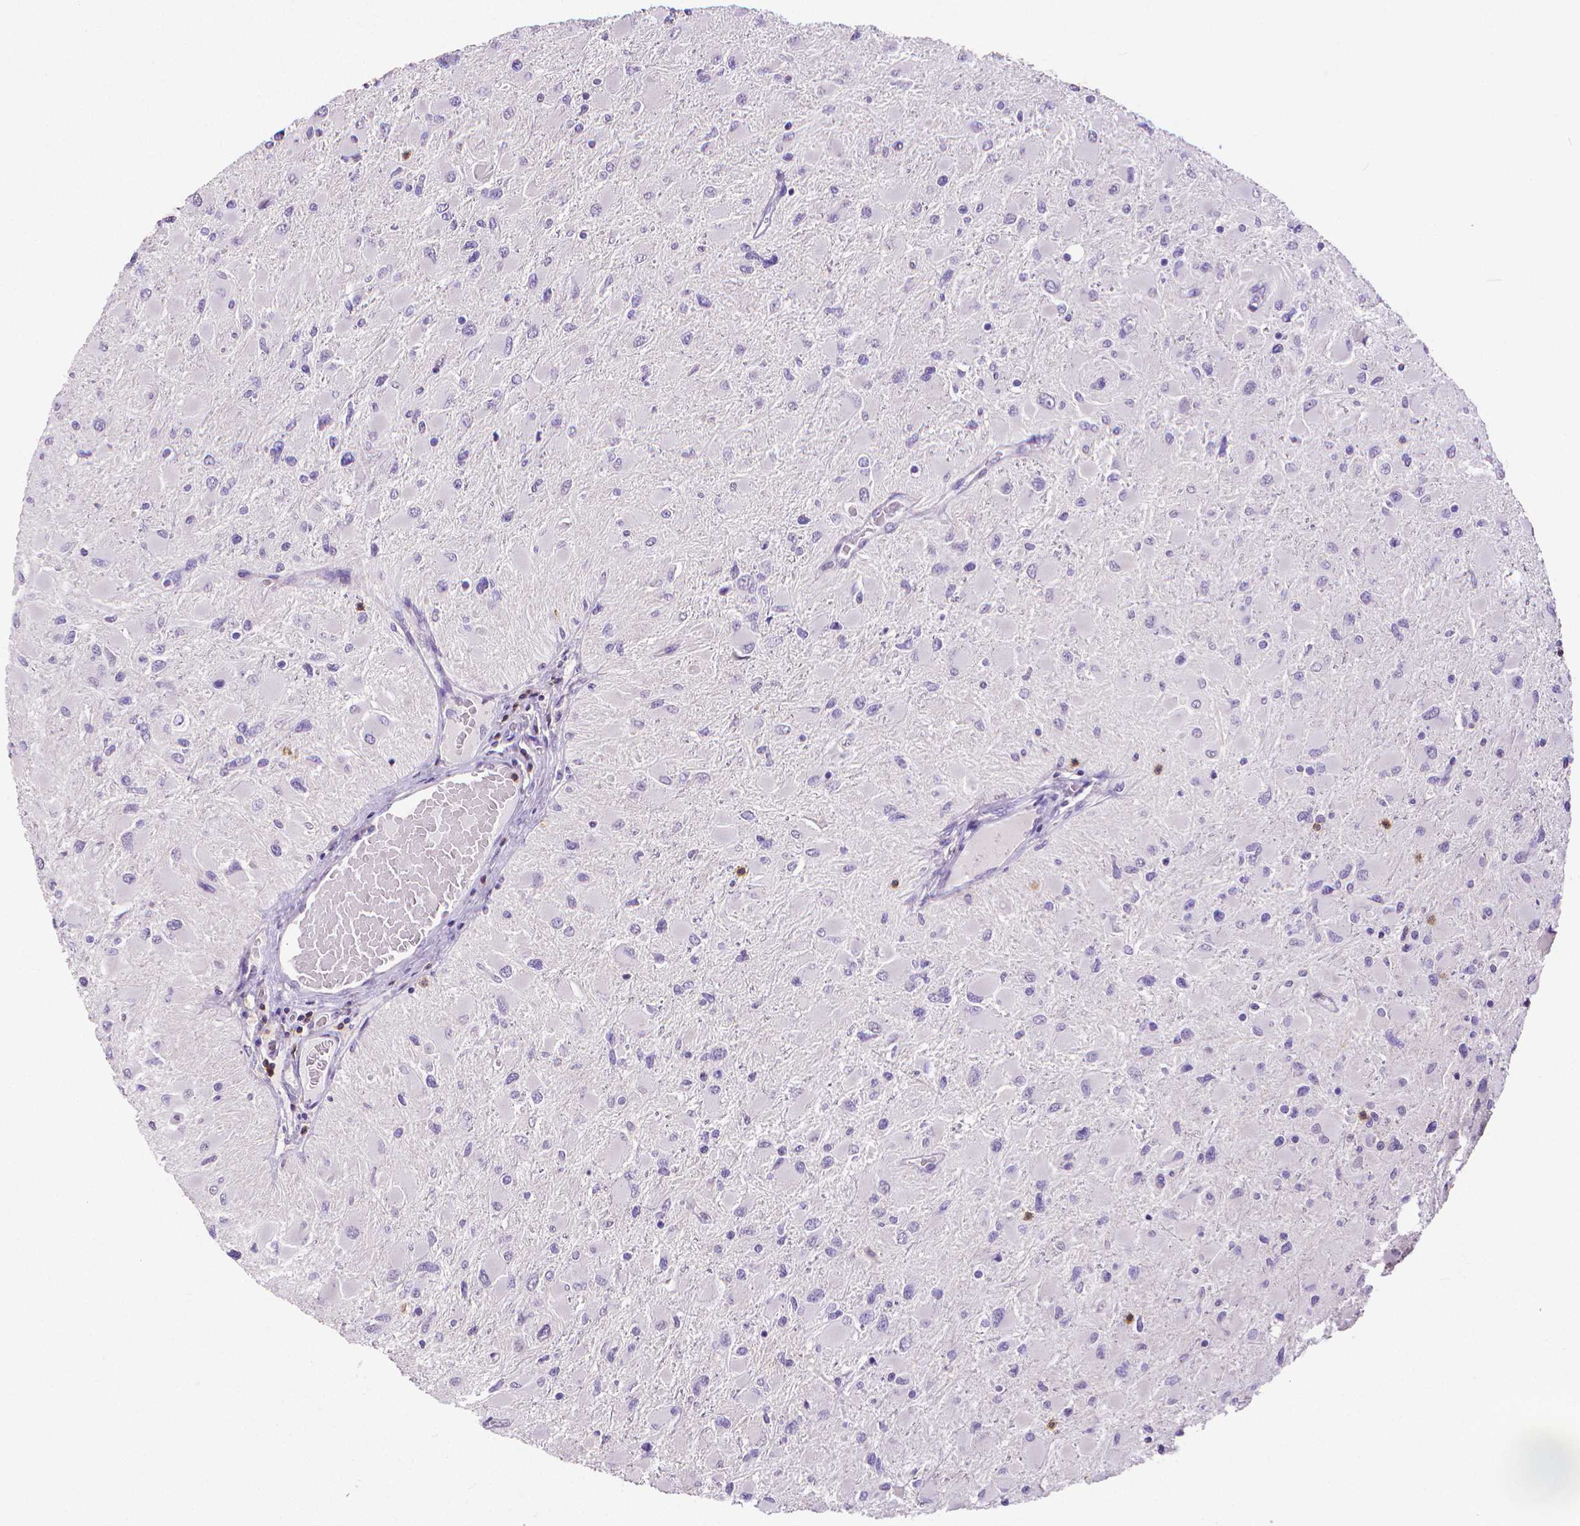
{"staining": {"intensity": "negative", "quantity": "none", "location": "none"}, "tissue": "glioma", "cell_type": "Tumor cells", "image_type": "cancer", "snomed": [{"axis": "morphology", "description": "Glioma, malignant, High grade"}, {"axis": "topography", "description": "Cerebral cortex"}], "caption": "IHC histopathology image of neoplastic tissue: malignant high-grade glioma stained with DAB exhibits no significant protein staining in tumor cells.", "gene": "CD4", "patient": {"sex": "female", "age": 36}}